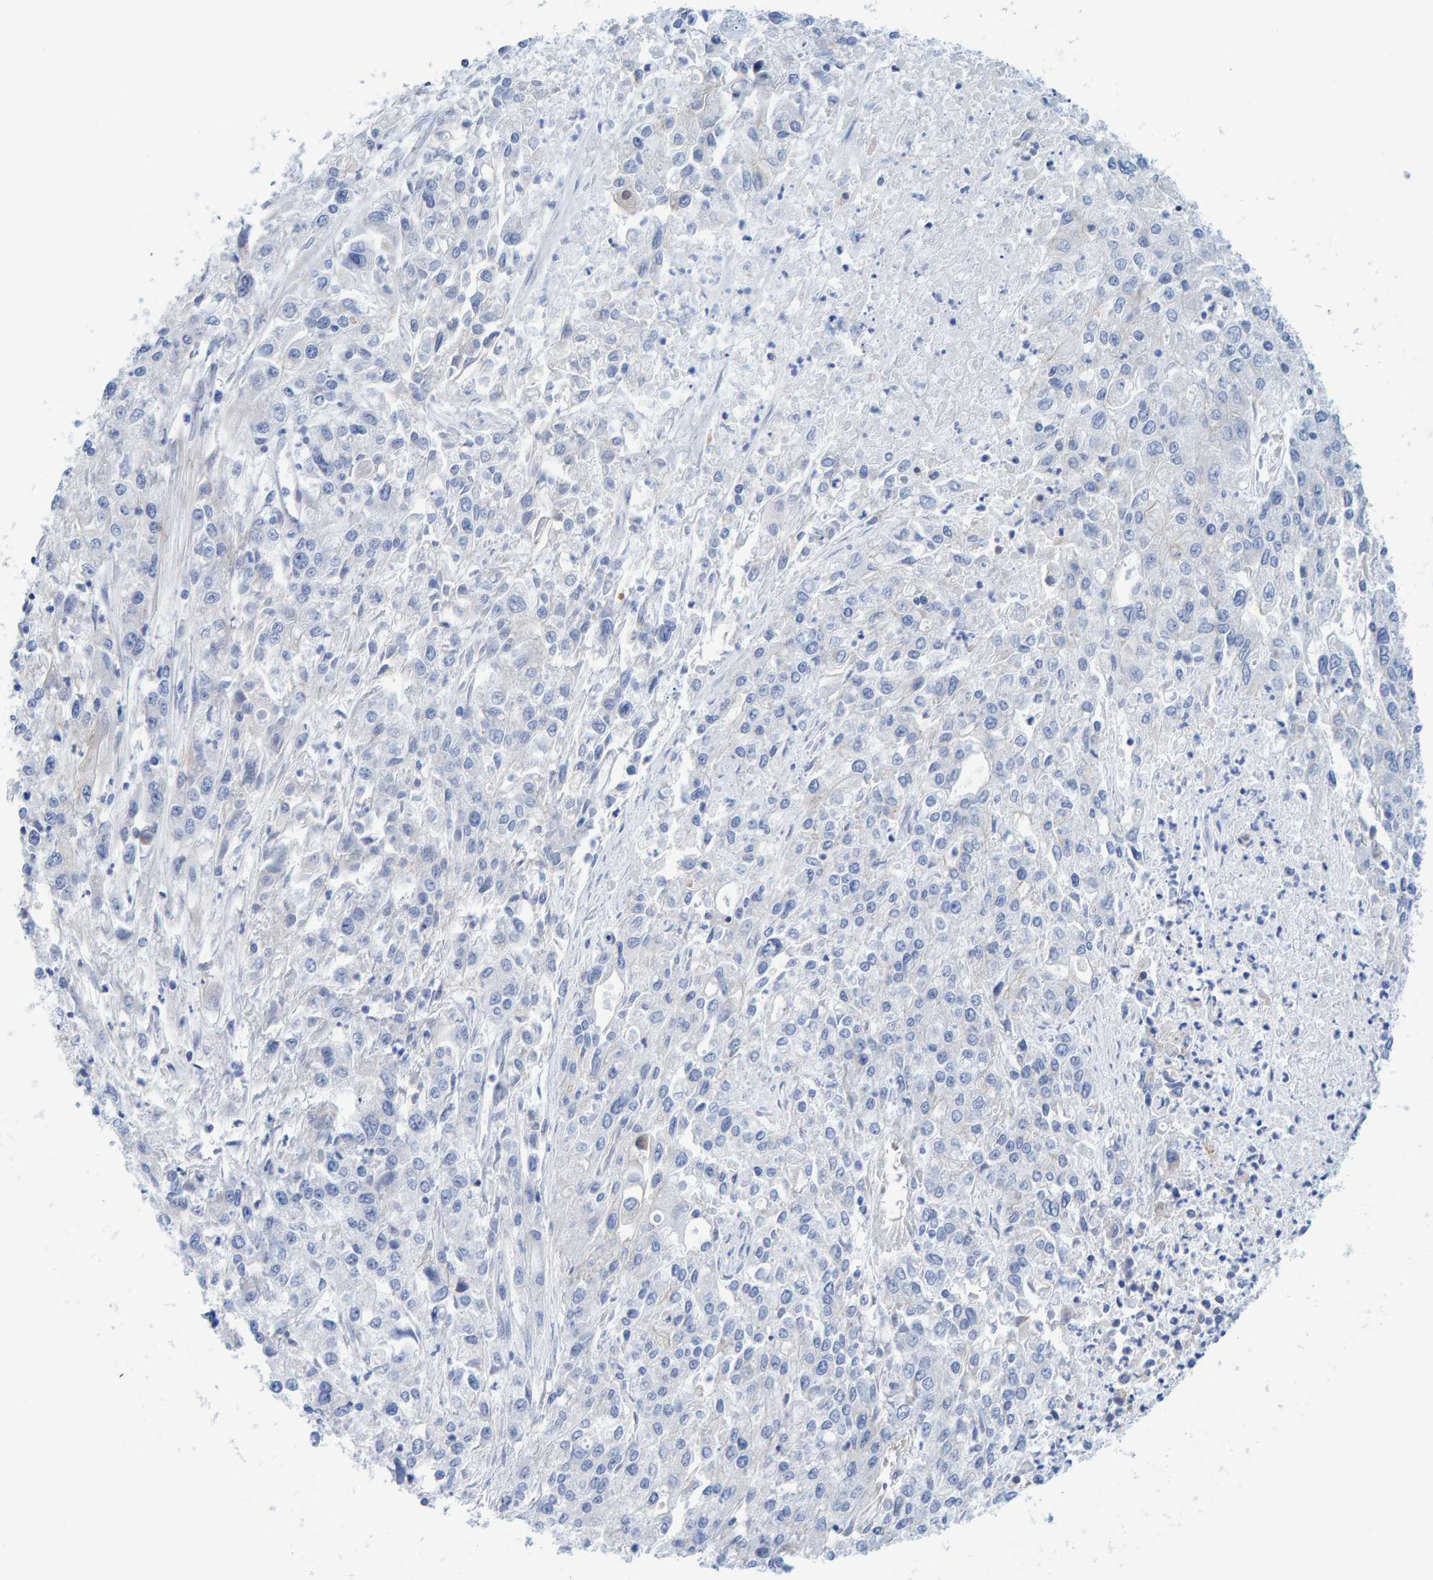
{"staining": {"intensity": "negative", "quantity": "none", "location": "none"}, "tissue": "endometrial cancer", "cell_type": "Tumor cells", "image_type": "cancer", "snomed": [{"axis": "morphology", "description": "Adenocarcinoma, NOS"}, {"axis": "topography", "description": "Endometrium"}], "caption": "Protein analysis of endometrial cancer (adenocarcinoma) demonstrates no significant expression in tumor cells.", "gene": "JAKMIP3", "patient": {"sex": "female", "age": 49}}